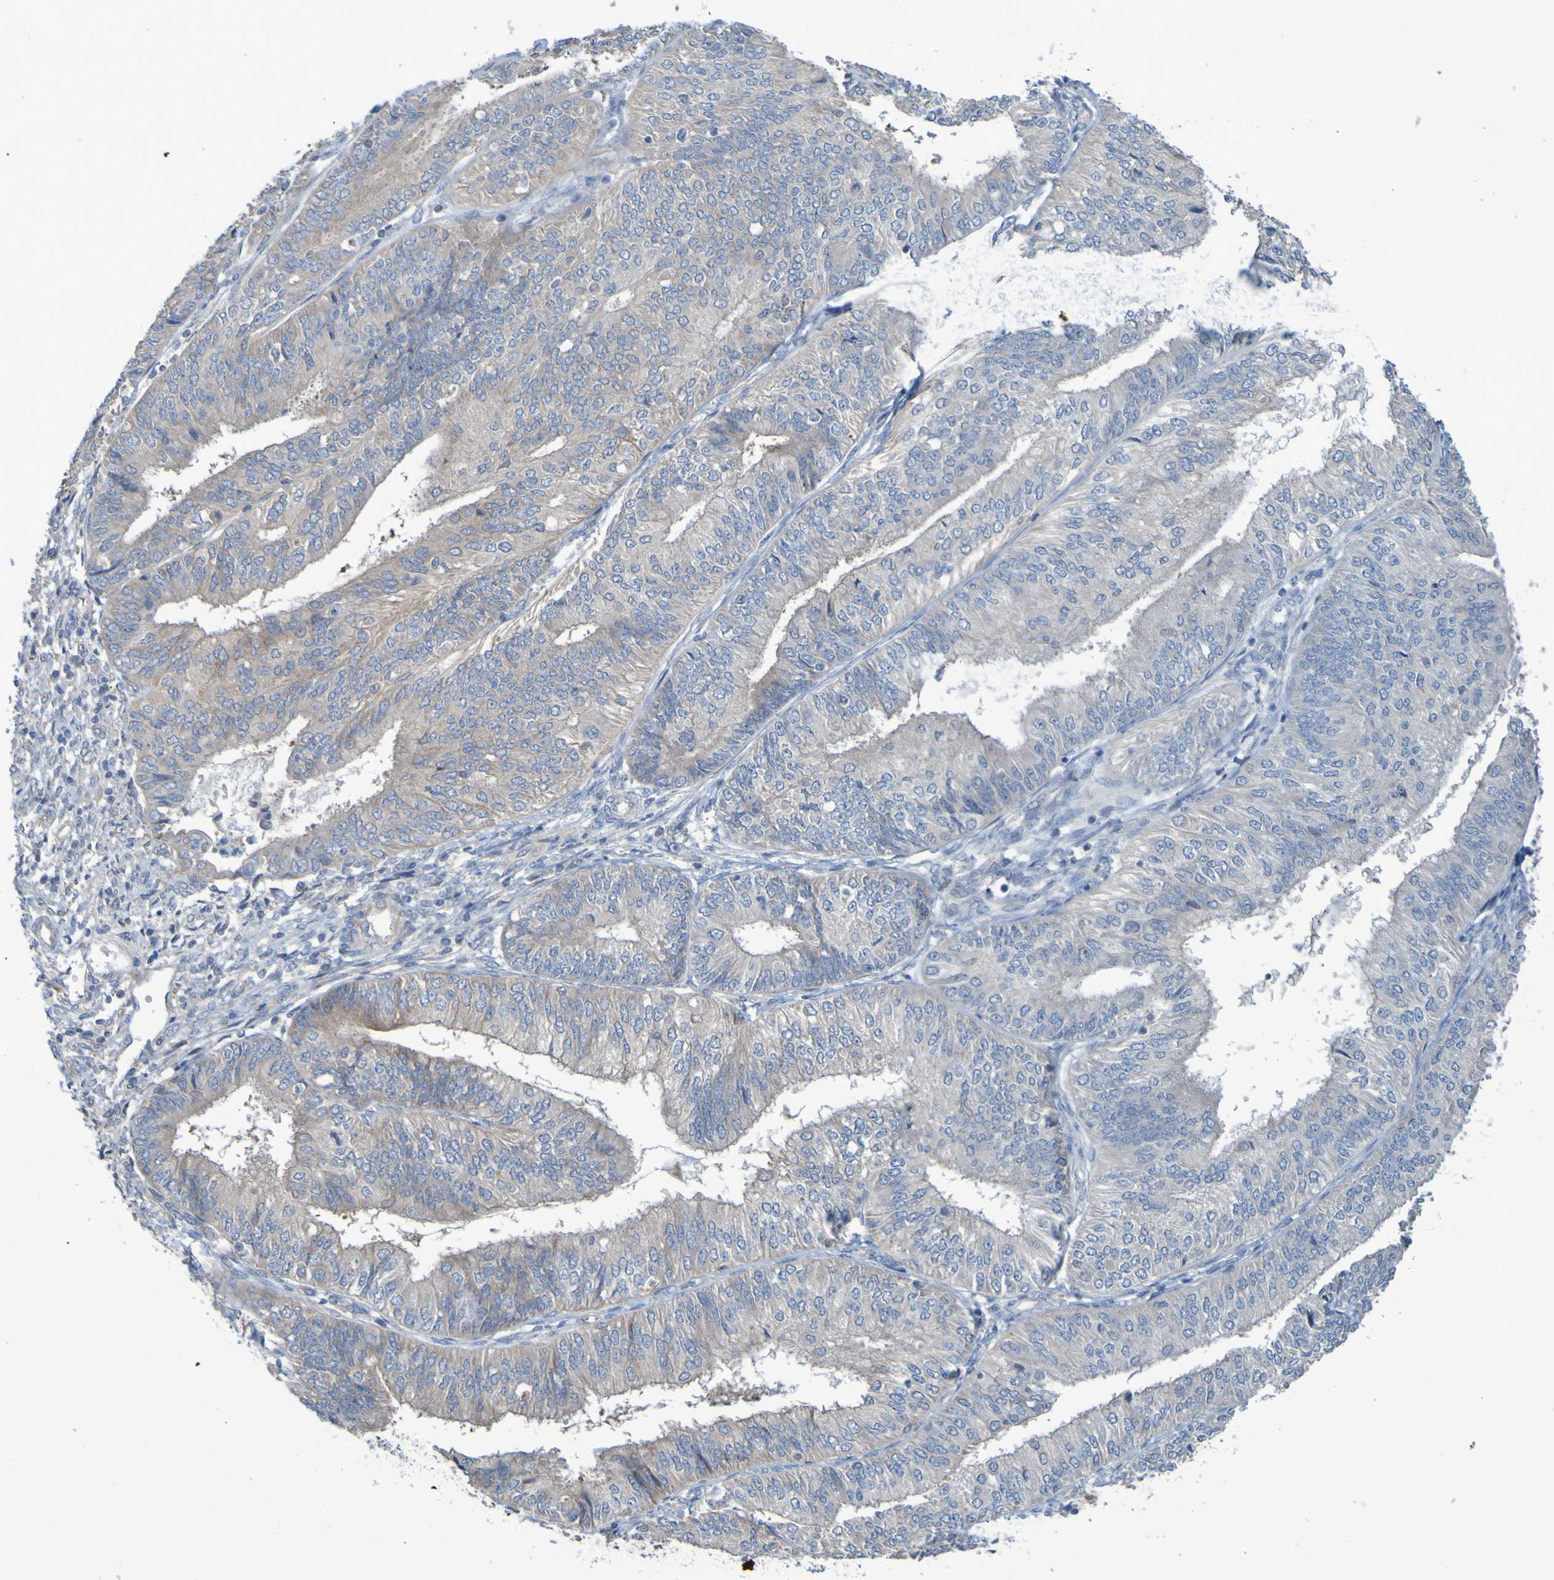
{"staining": {"intensity": "weak", "quantity": ">75%", "location": "cytoplasmic/membranous"}, "tissue": "endometrial cancer", "cell_type": "Tumor cells", "image_type": "cancer", "snomed": [{"axis": "morphology", "description": "Adenocarcinoma, NOS"}, {"axis": "topography", "description": "Endometrium"}], "caption": "A histopathology image showing weak cytoplasmic/membranous expression in about >75% of tumor cells in endometrial adenocarcinoma, as visualized by brown immunohistochemical staining.", "gene": "NPRL3", "patient": {"sex": "female", "age": 58}}